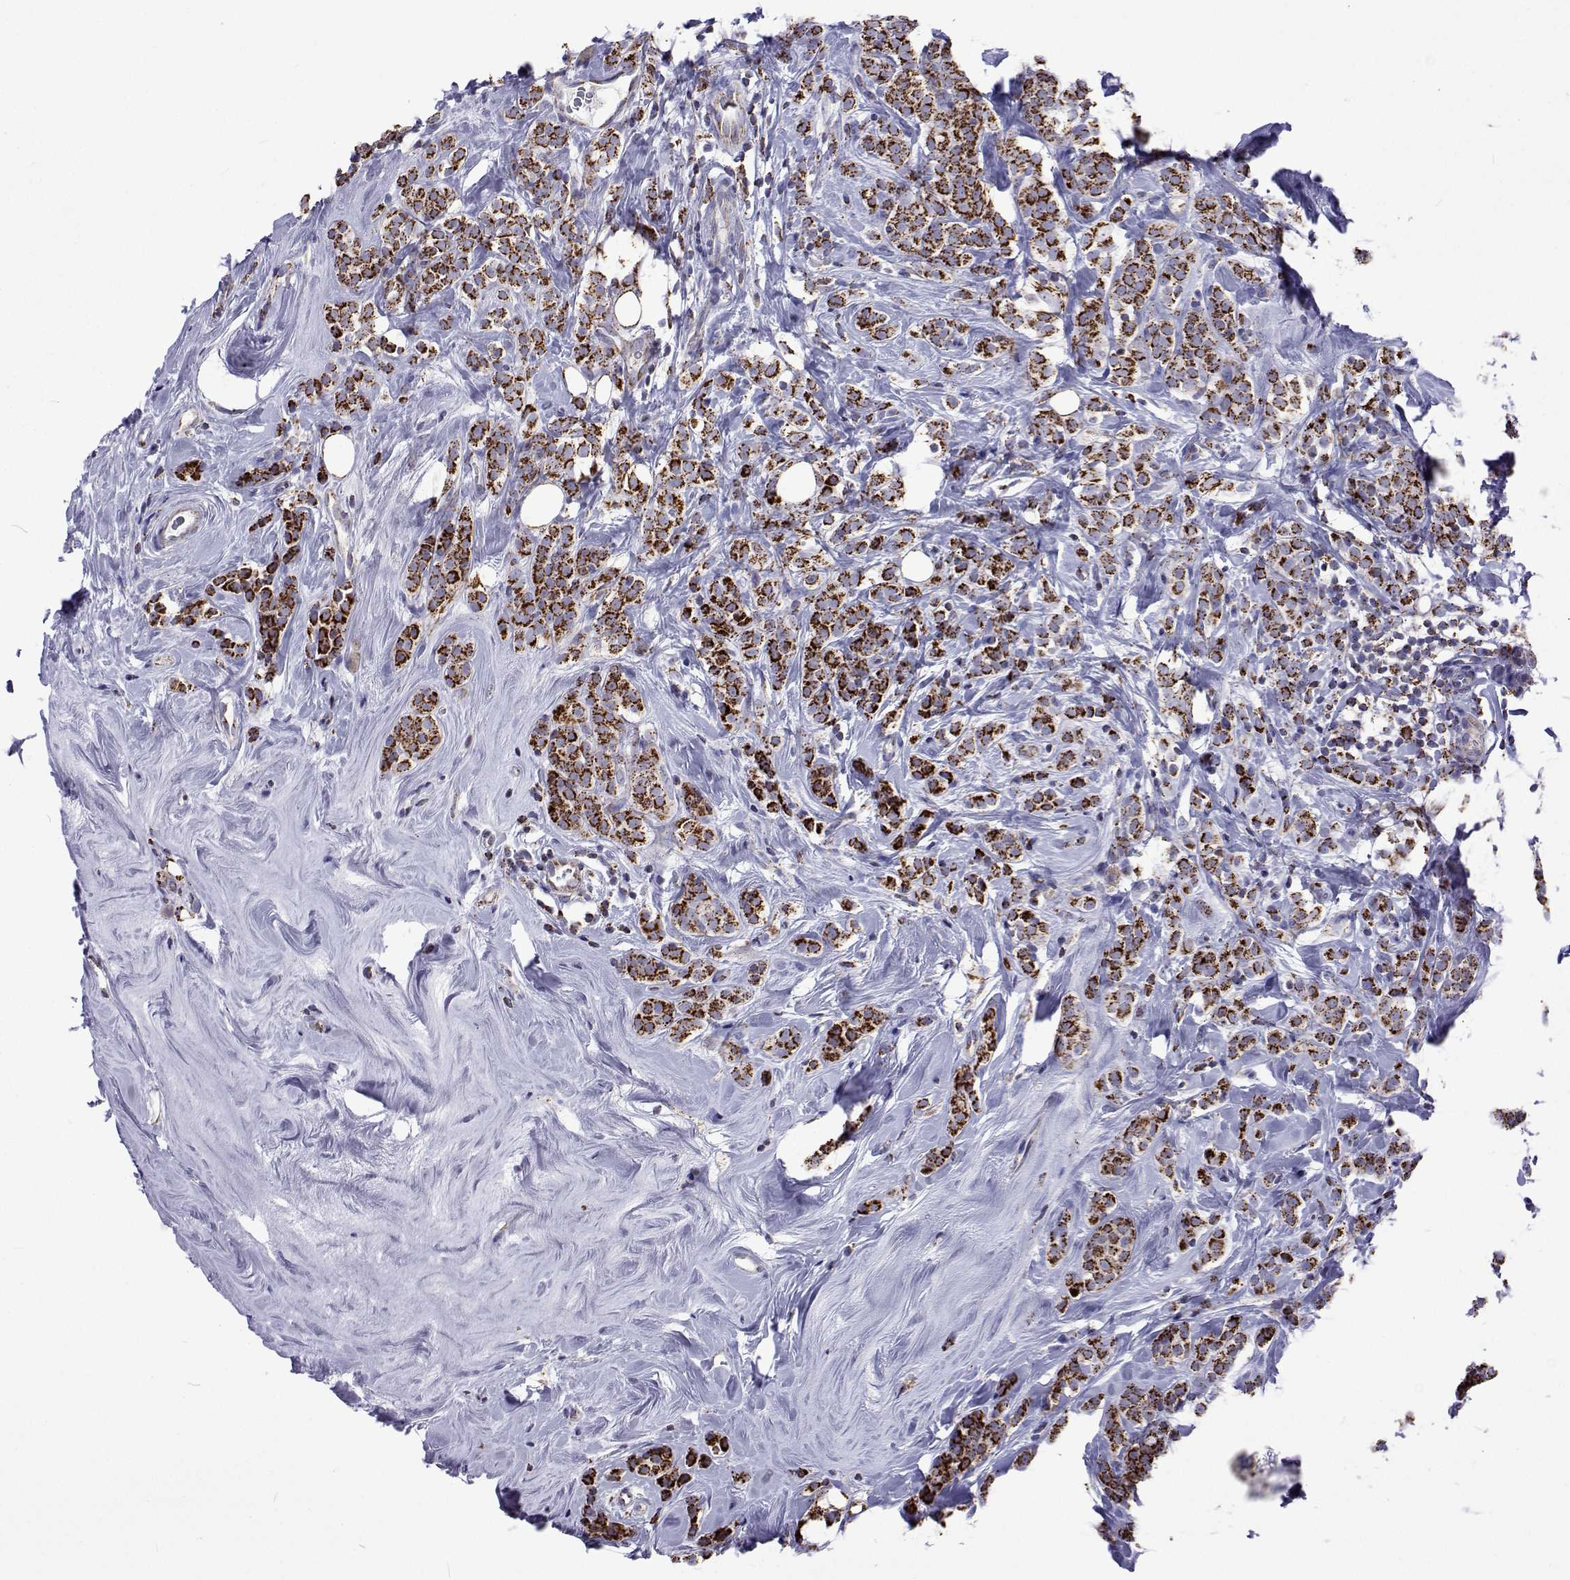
{"staining": {"intensity": "strong", "quantity": ">75%", "location": "cytoplasmic/membranous"}, "tissue": "breast cancer", "cell_type": "Tumor cells", "image_type": "cancer", "snomed": [{"axis": "morphology", "description": "Lobular carcinoma"}, {"axis": "topography", "description": "Breast"}], "caption": "Immunohistochemistry histopathology image of human lobular carcinoma (breast) stained for a protein (brown), which exhibits high levels of strong cytoplasmic/membranous positivity in approximately >75% of tumor cells.", "gene": "MCCC2", "patient": {"sex": "female", "age": 49}}